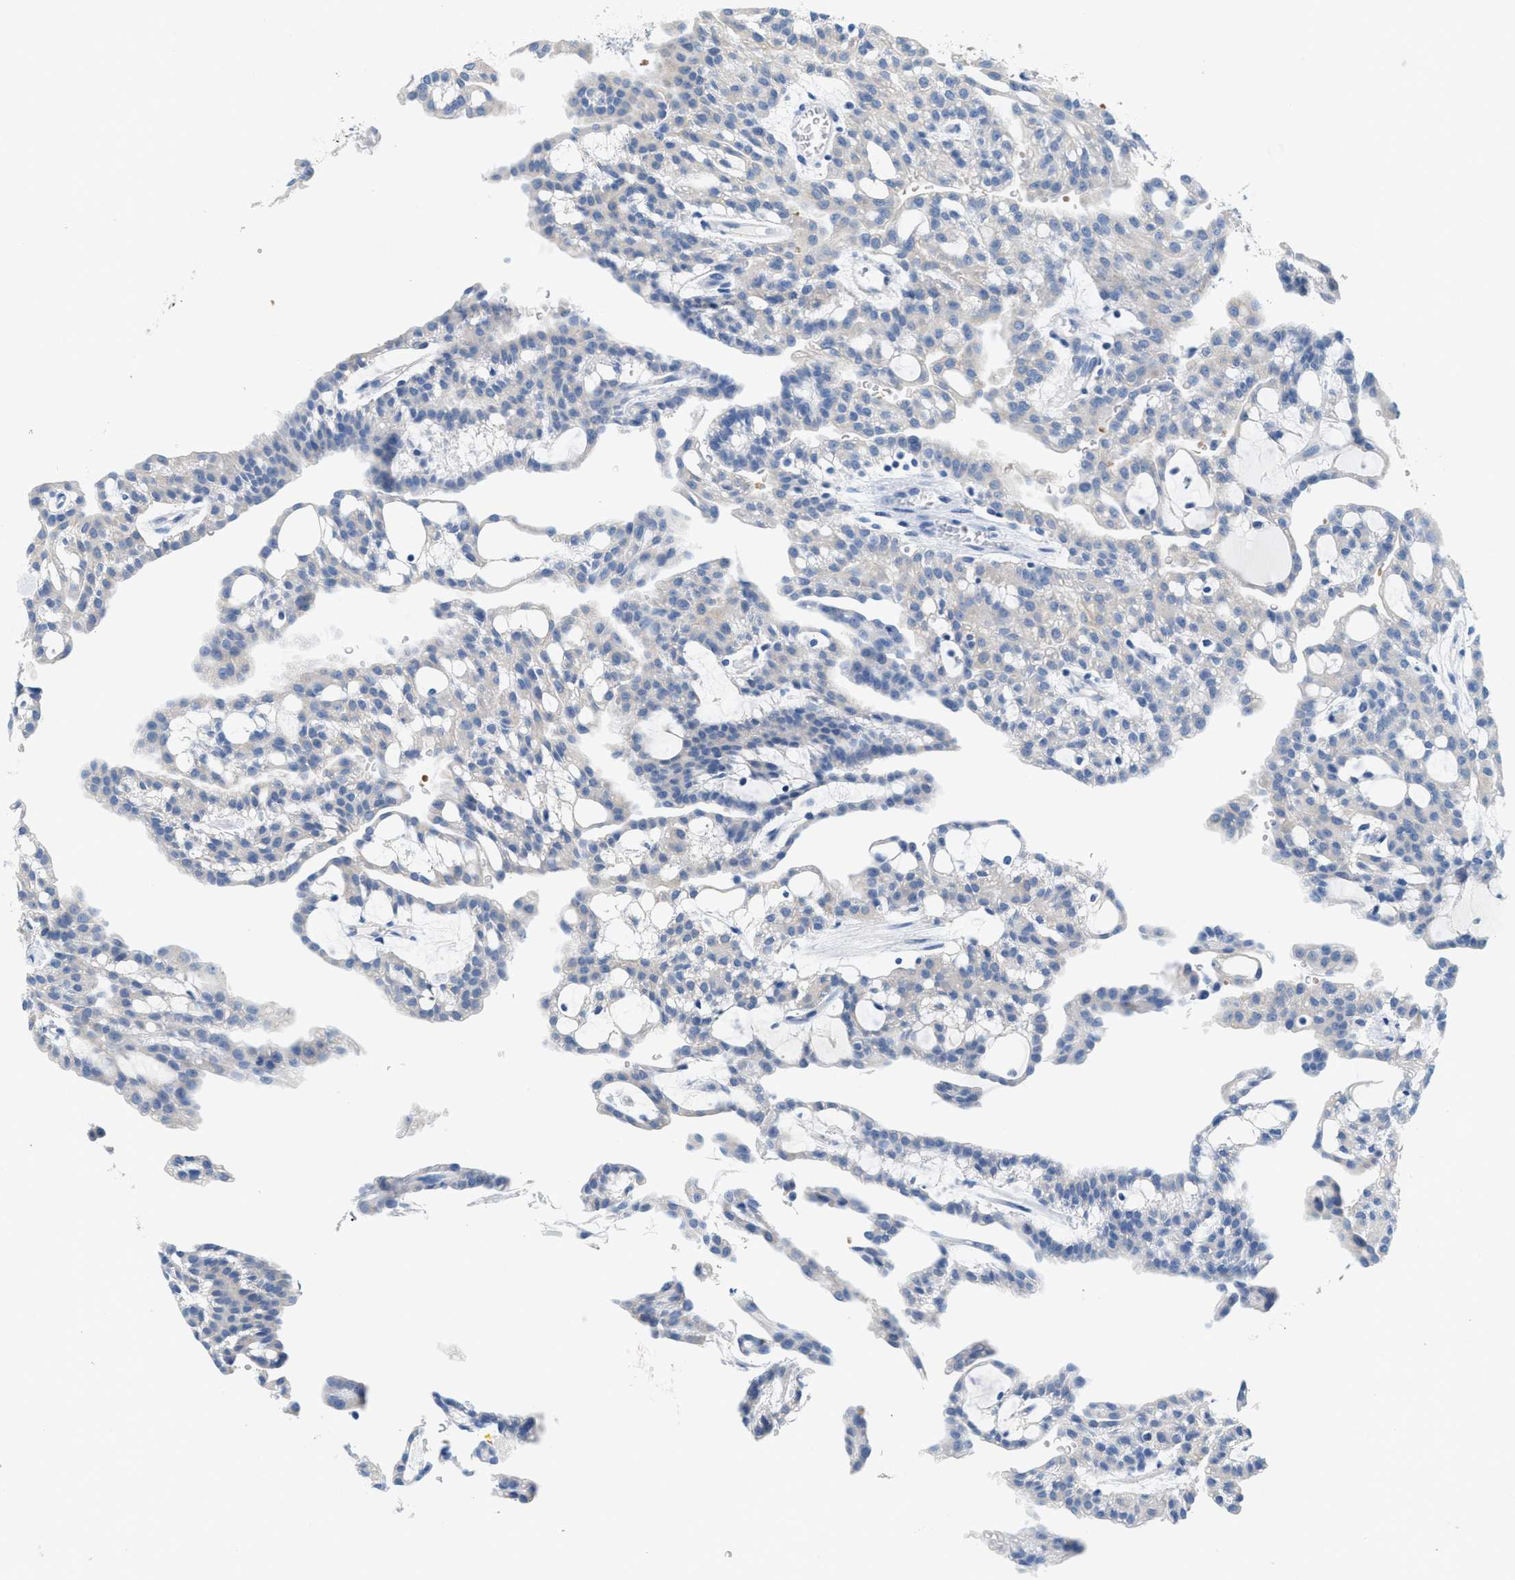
{"staining": {"intensity": "negative", "quantity": "none", "location": "none"}, "tissue": "renal cancer", "cell_type": "Tumor cells", "image_type": "cancer", "snomed": [{"axis": "morphology", "description": "Adenocarcinoma, NOS"}, {"axis": "topography", "description": "Kidney"}], "caption": "Immunohistochemical staining of renal cancer exhibits no significant expression in tumor cells.", "gene": "BPGM", "patient": {"sex": "male", "age": 63}}